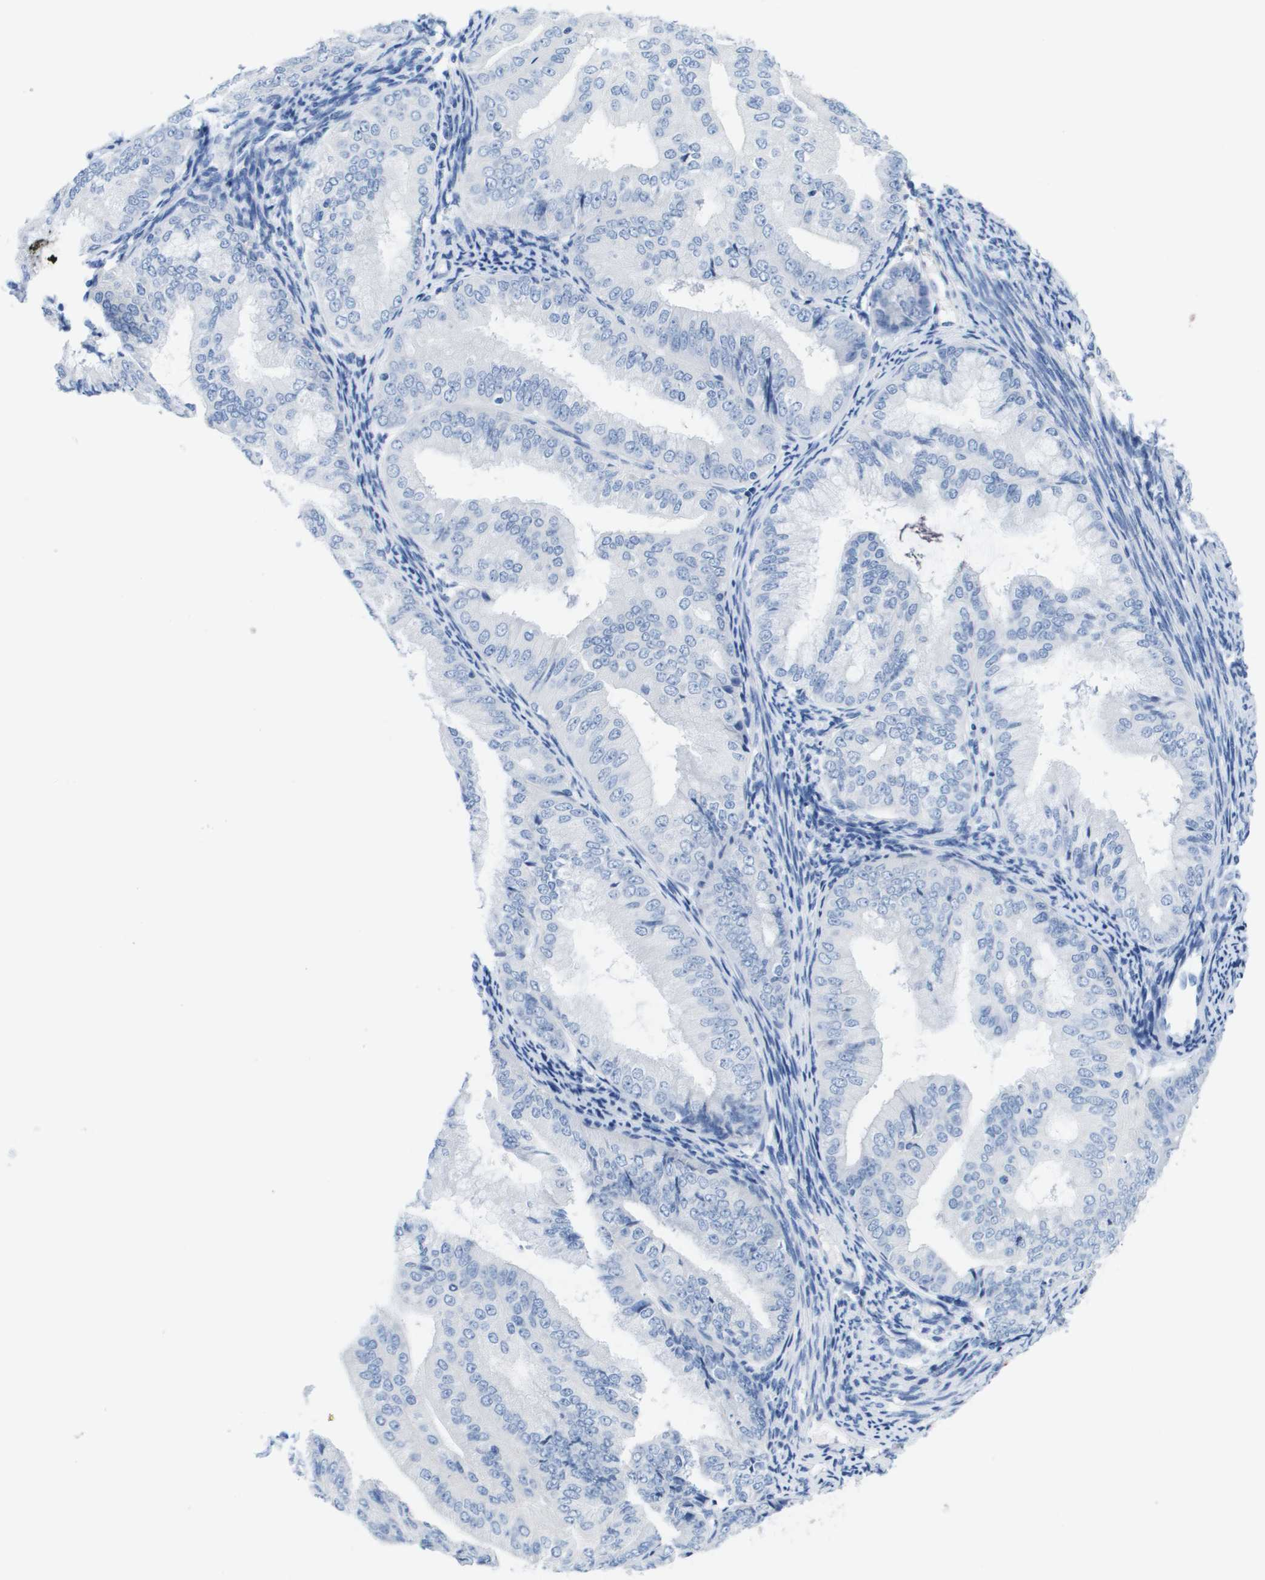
{"staining": {"intensity": "negative", "quantity": "none", "location": "none"}, "tissue": "endometrial cancer", "cell_type": "Tumor cells", "image_type": "cancer", "snomed": [{"axis": "morphology", "description": "Adenocarcinoma, NOS"}, {"axis": "topography", "description": "Endometrium"}], "caption": "This is an immunohistochemistry histopathology image of endometrial cancer (adenocarcinoma). There is no expression in tumor cells.", "gene": "APOA1", "patient": {"sex": "female", "age": 63}}